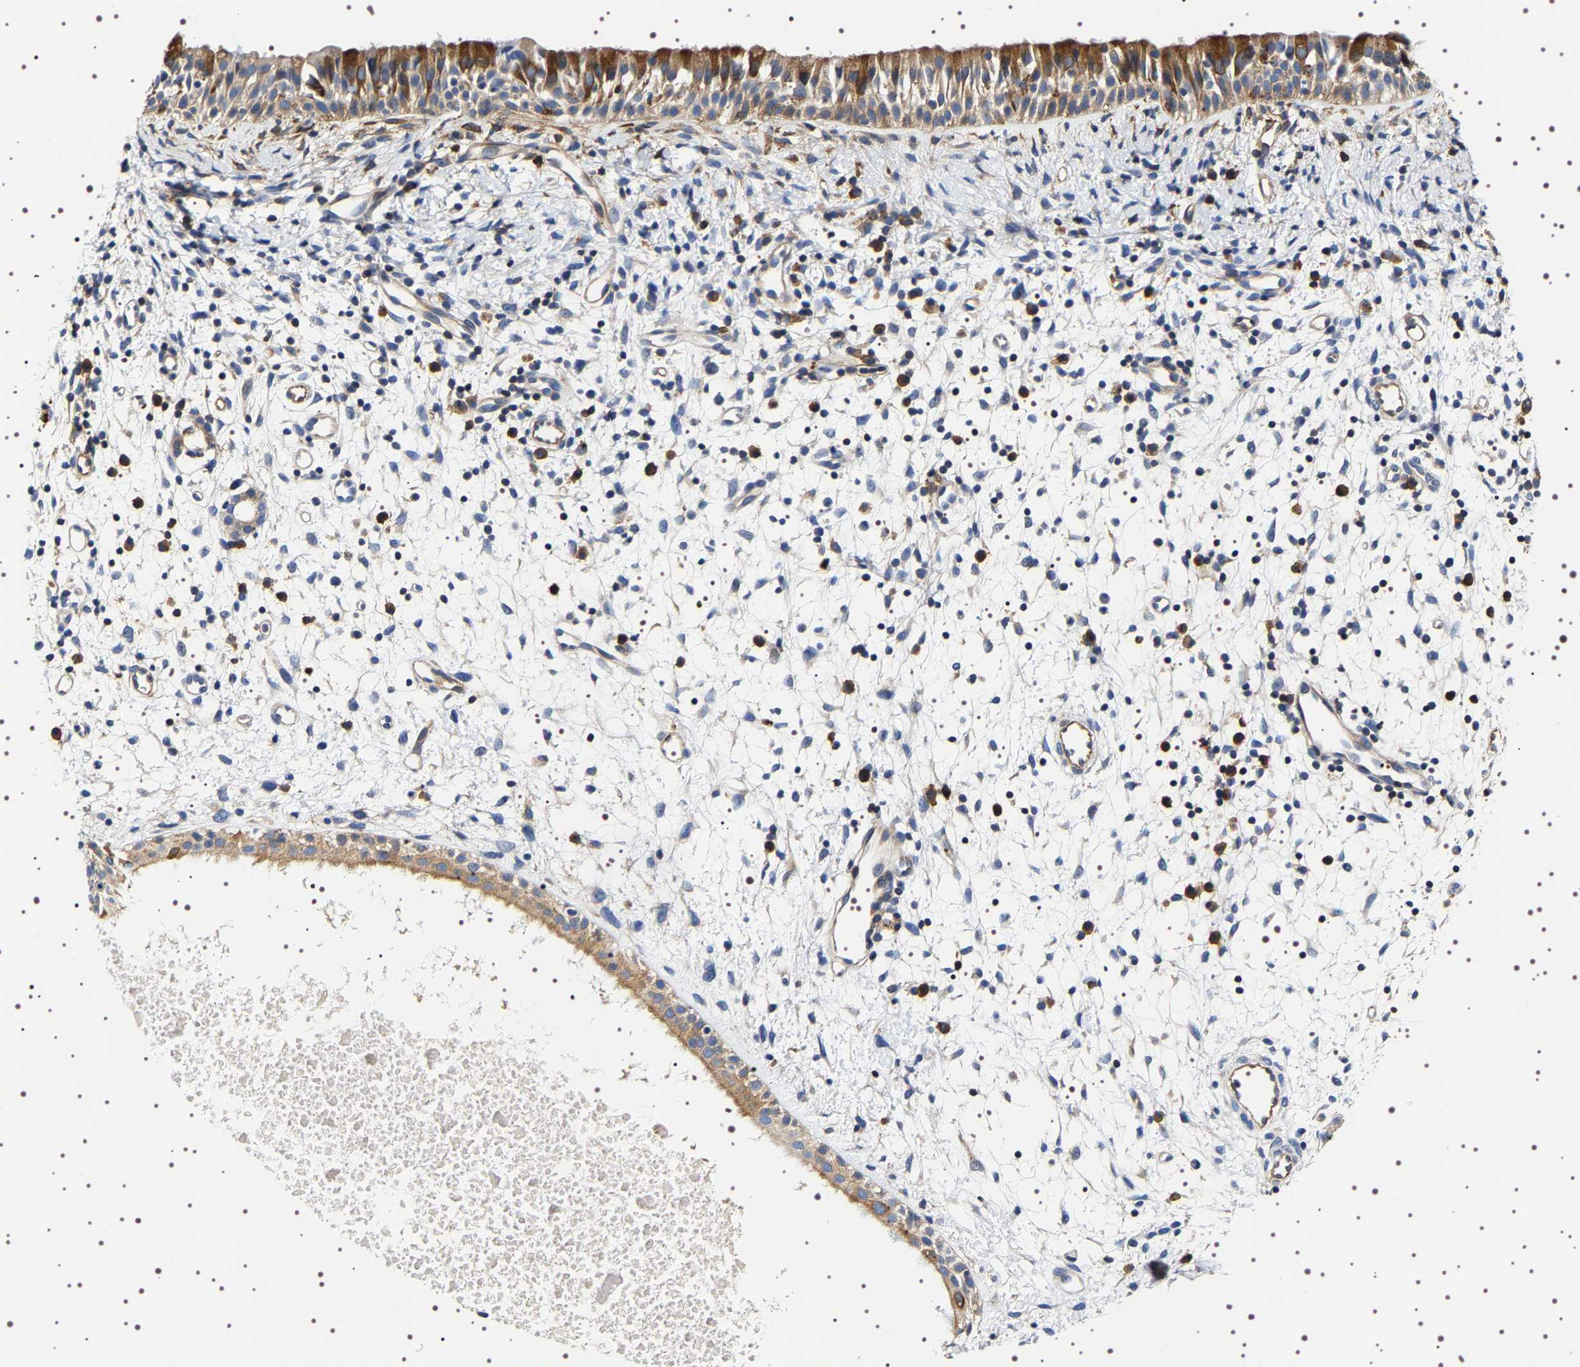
{"staining": {"intensity": "moderate", "quantity": ">75%", "location": "cytoplasmic/membranous"}, "tissue": "nasopharynx", "cell_type": "Respiratory epithelial cells", "image_type": "normal", "snomed": [{"axis": "morphology", "description": "Normal tissue, NOS"}, {"axis": "topography", "description": "Nasopharynx"}], "caption": "Immunohistochemistry (IHC) micrograph of normal human nasopharynx stained for a protein (brown), which displays medium levels of moderate cytoplasmic/membranous staining in about >75% of respiratory epithelial cells.", "gene": "SQLE", "patient": {"sex": "male", "age": 22}}